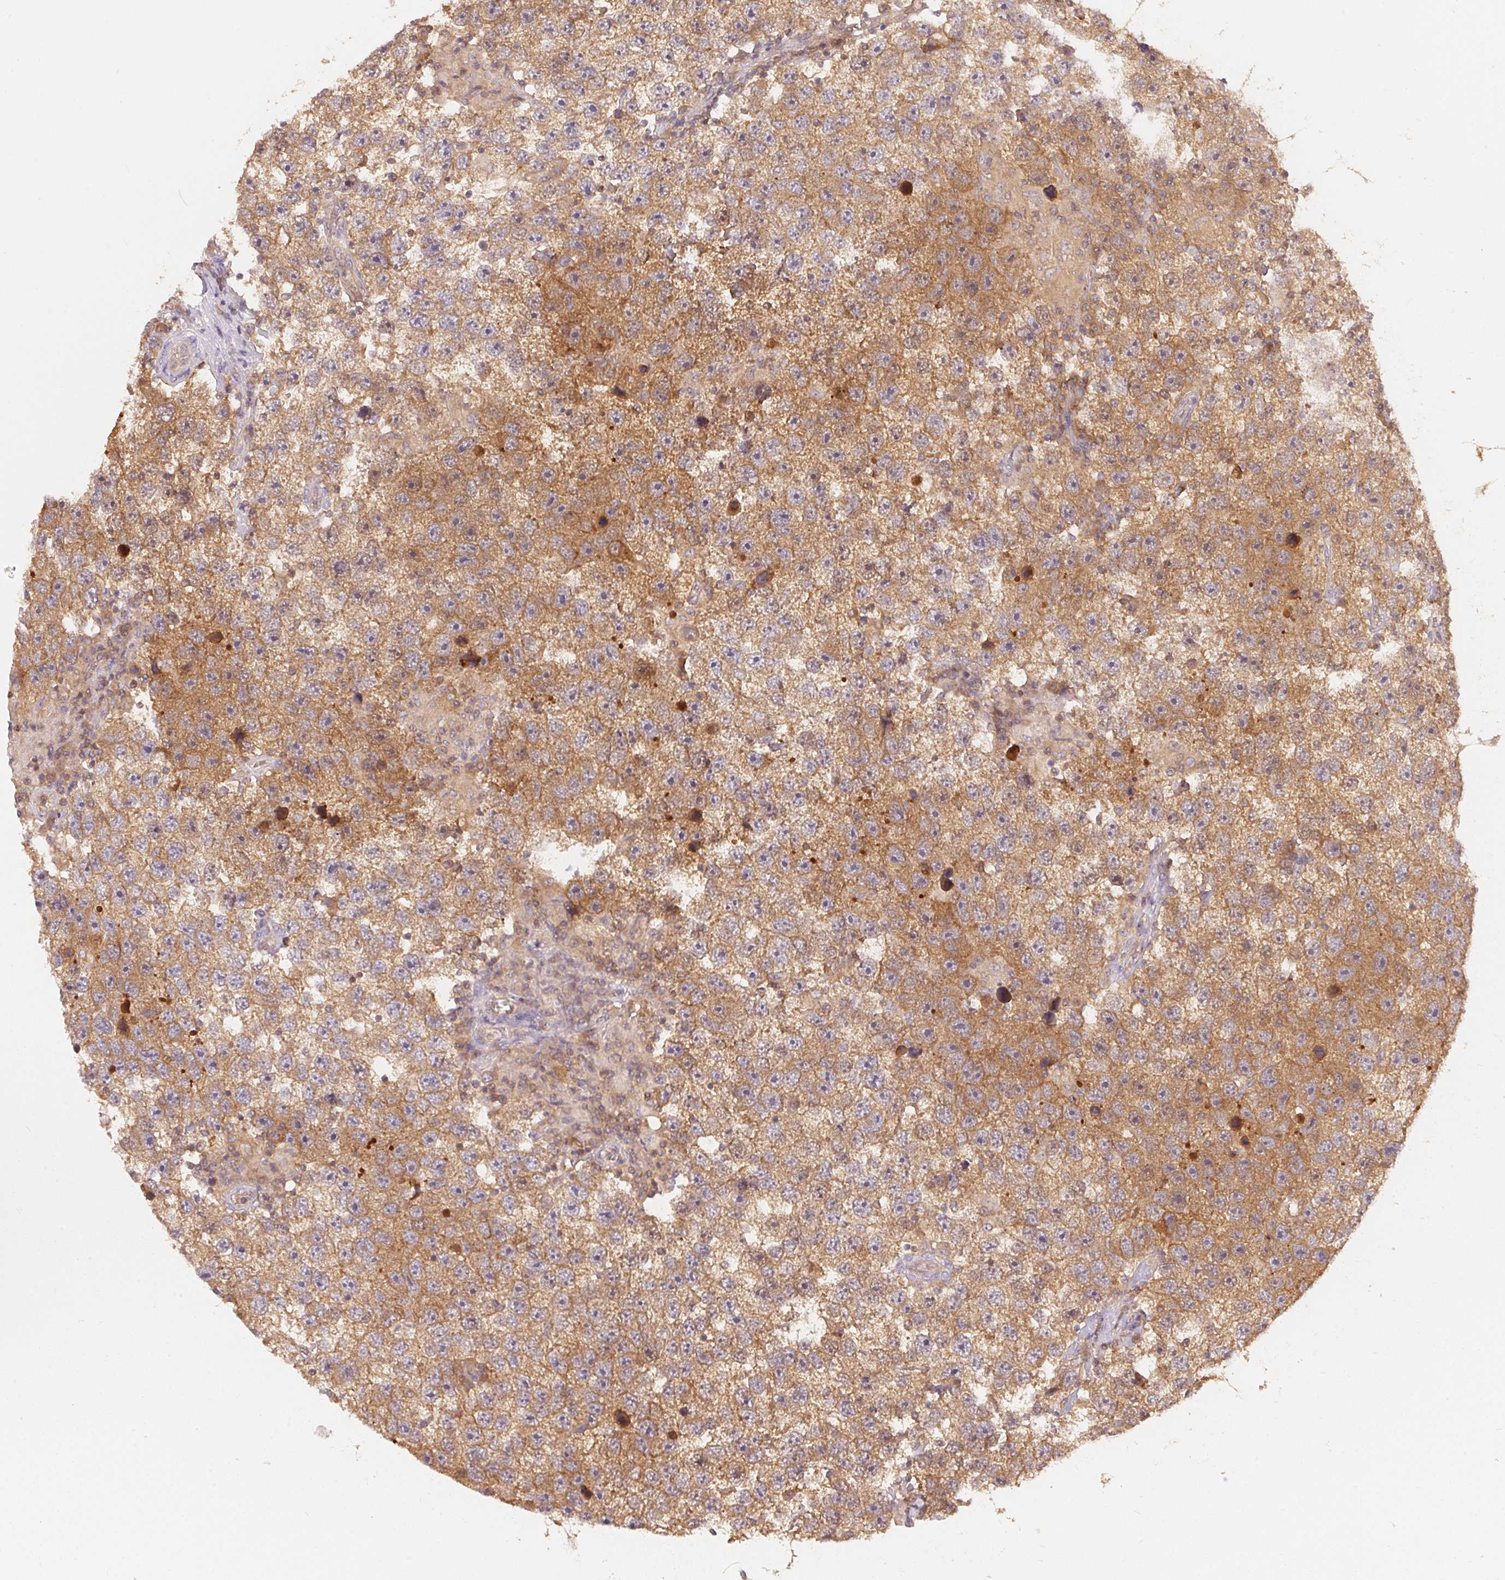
{"staining": {"intensity": "moderate", "quantity": ">75%", "location": "cytoplasmic/membranous"}, "tissue": "testis cancer", "cell_type": "Tumor cells", "image_type": "cancer", "snomed": [{"axis": "morphology", "description": "Seminoma, NOS"}, {"axis": "topography", "description": "Testis"}], "caption": "Seminoma (testis) stained for a protein displays moderate cytoplasmic/membranous positivity in tumor cells.", "gene": "BLMH", "patient": {"sex": "male", "age": 26}}